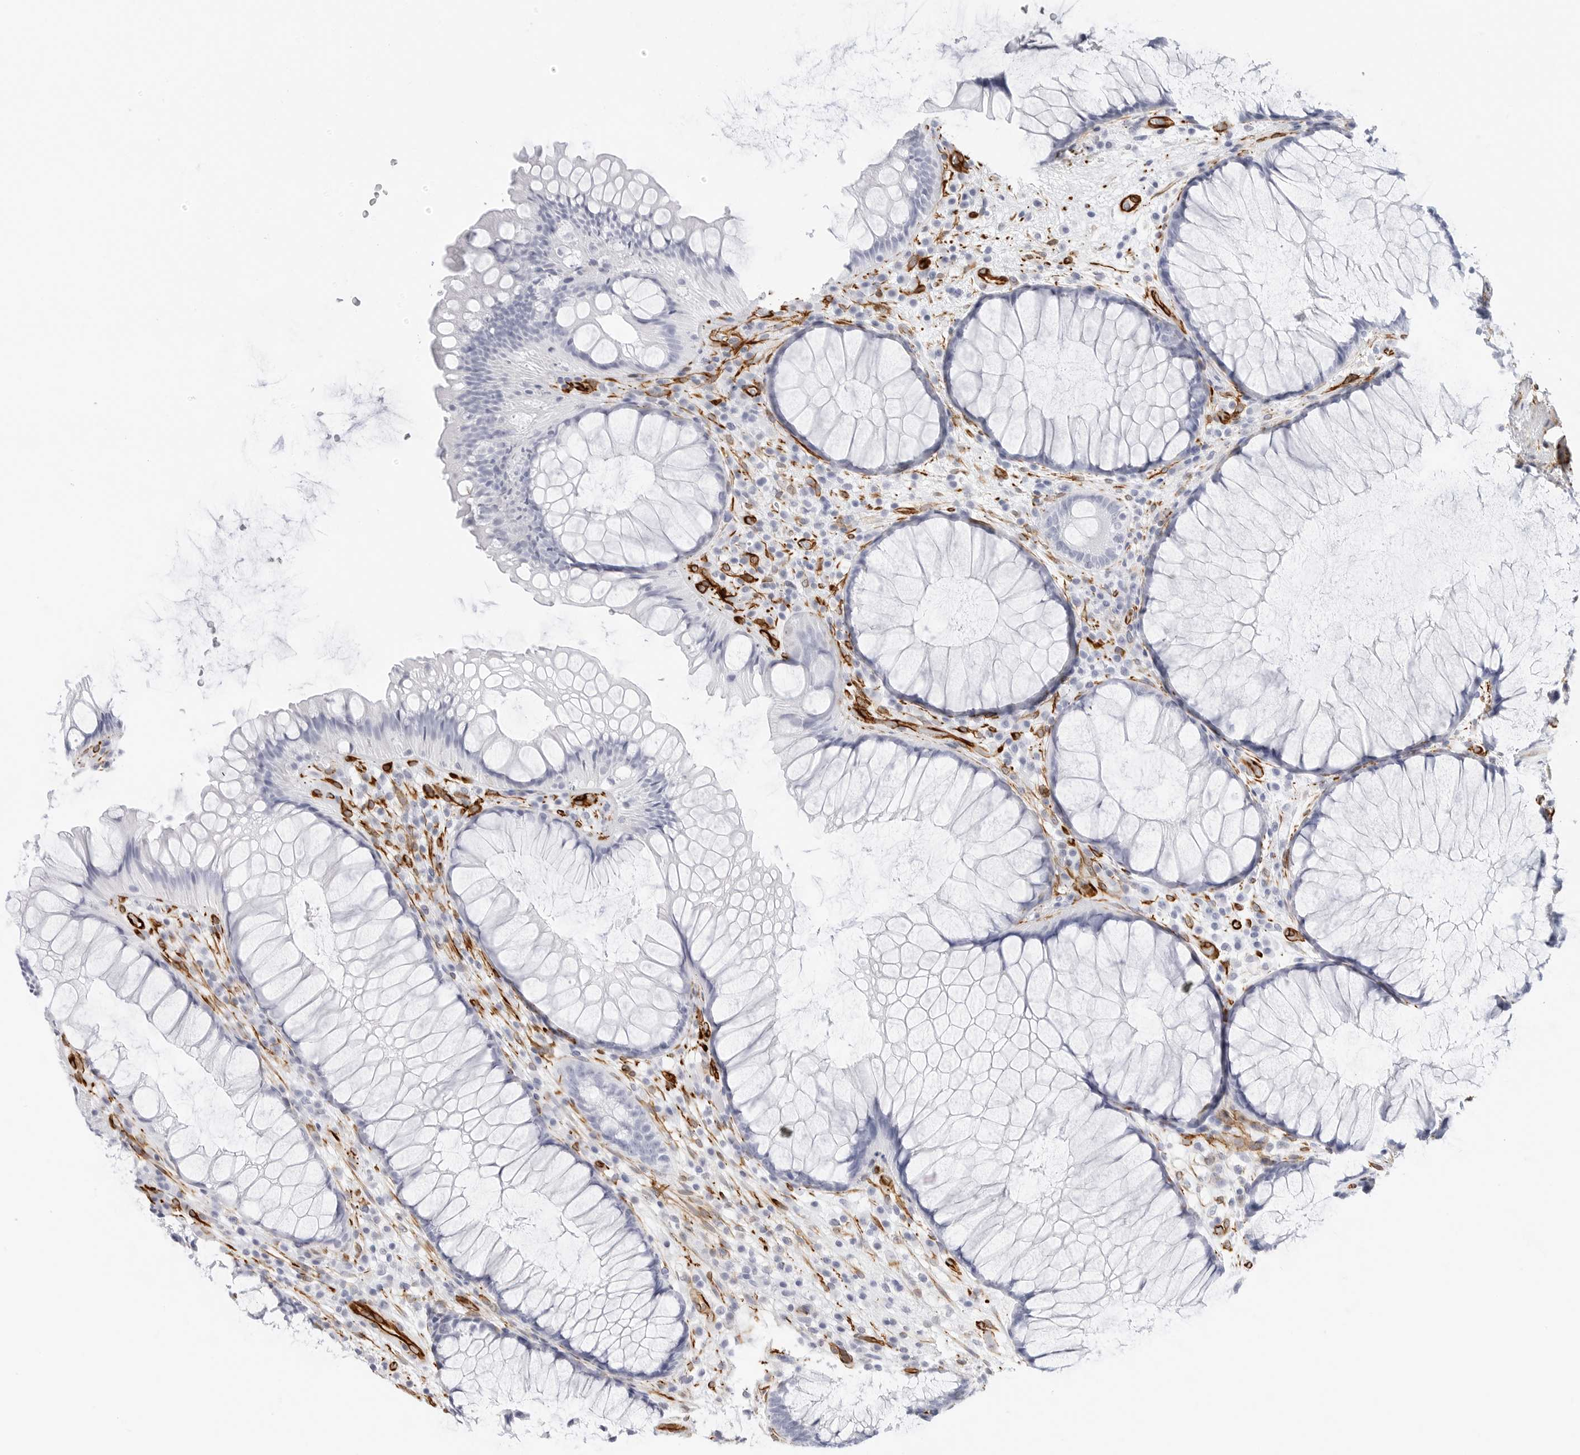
{"staining": {"intensity": "negative", "quantity": "none", "location": "none"}, "tissue": "rectum", "cell_type": "Glandular cells", "image_type": "normal", "snomed": [{"axis": "morphology", "description": "Normal tissue, NOS"}, {"axis": "topography", "description": "Rectum"}], "caption": "This is a image of IHC staining of normal rectum, which shows no staining in glandular cells.", "gene": "NES", "patient": {"sex": "male", "age": 51}}